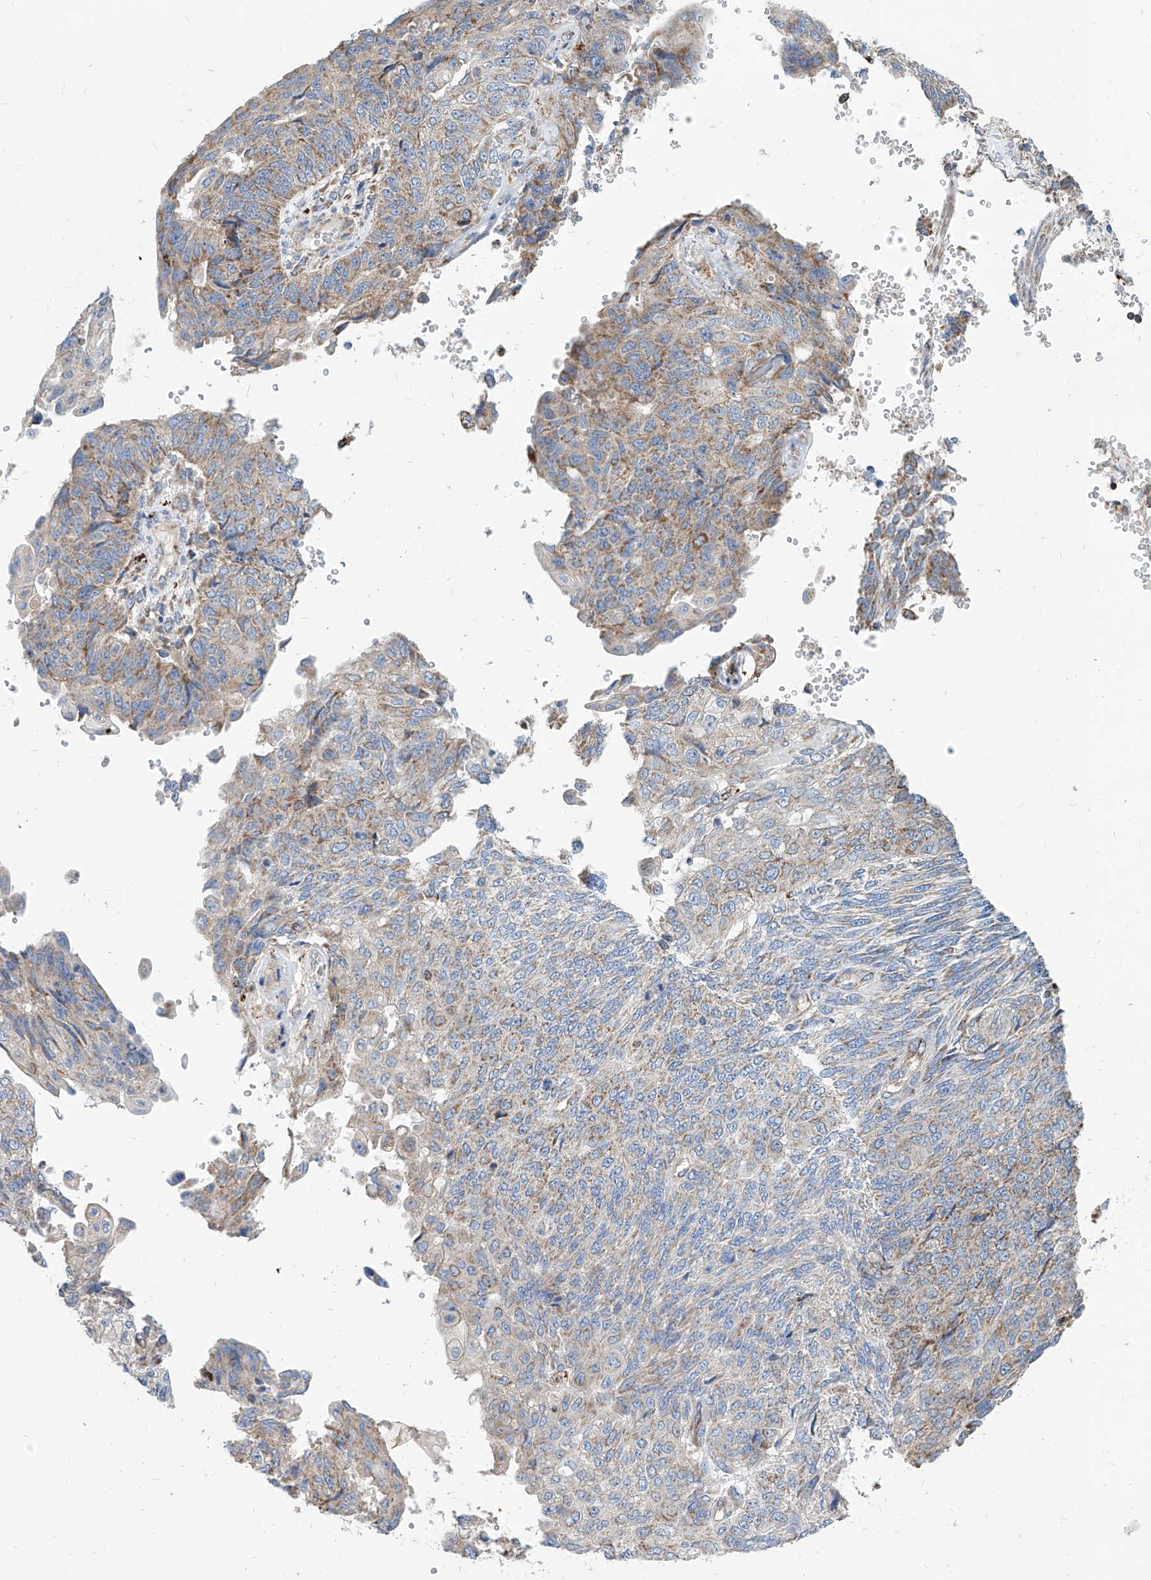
{"staining": {"intensity": "moderate", "quantity": "25%-75%", "location": "cytoplasmic/membranous"}, "tissue": "endometrial cancer", "cell_type": "Tumor cells", "image_type": "cancer", "snomed": [{"axis": "morphology", "description": "Adenocarcinoma, NOS"}, {"axis": "topography", "description": "Endometrium"}], "caption": "Immunohistochemistry (IHC) micrograph of endometrial adenocarcinoma stained for a protein (brown), which shows medium levels of moderate cytoplasmic/membranous positivity in approximately 25%-75% of tumor cells.", "gene": "CPNE5", "patient": {"sex": "female", "age": 32}}